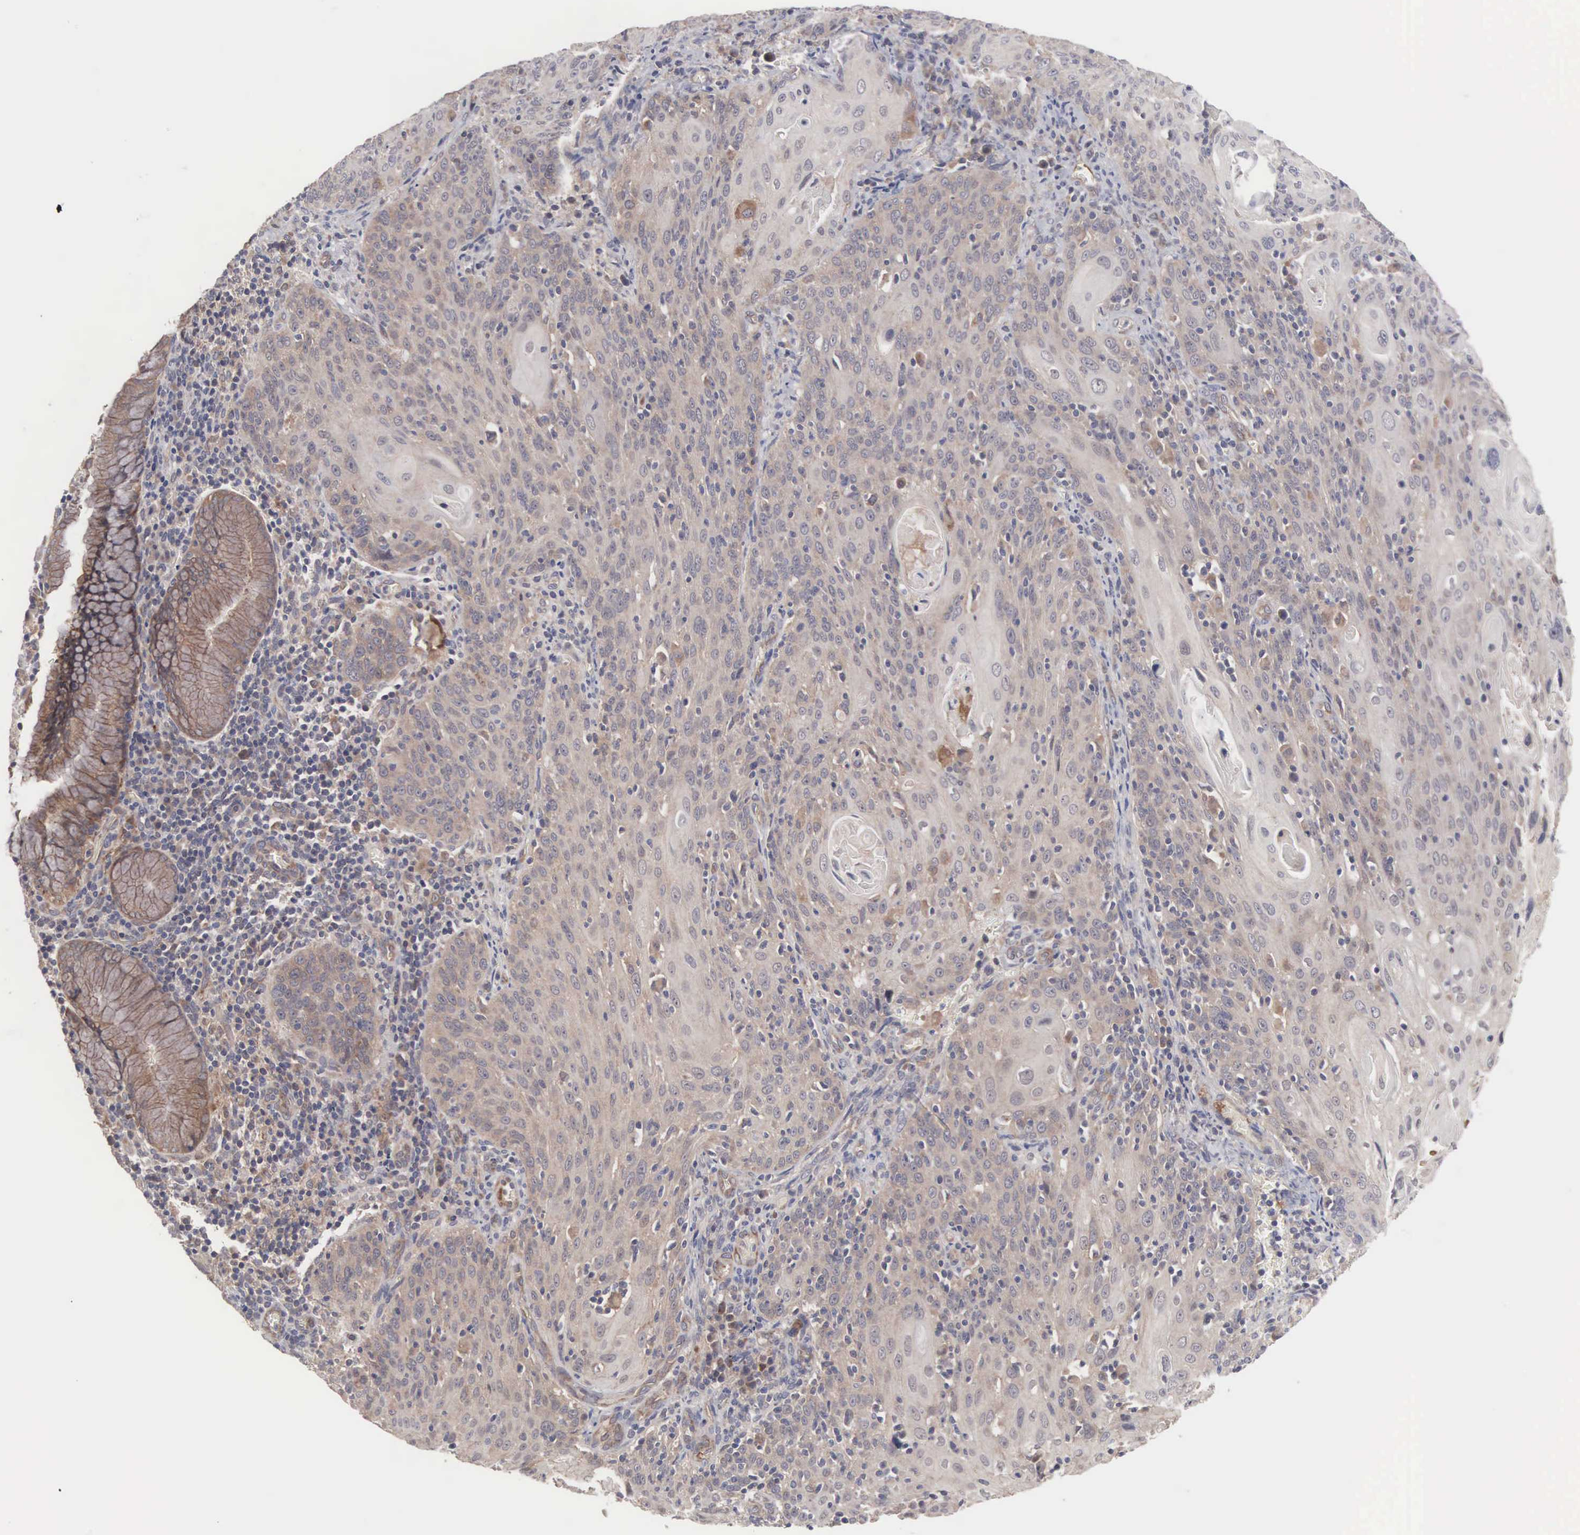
{"staining": {"intensity": "weak", "quantity": ">75%", "location": "cytoplasmic/membranous"}, "tissue": "cervical cancer", "cell_type": "Tumor cells", "image_type": "cancer", "snomed": [{"axis": "morphology", "description": "Squamous cell carcinoma, NOS"}, {"axis": "topography", "description": "Cervix"}], "caption": "Cervical squamous cell carcinoma stained for a protein displays weak cytoplasmic/membranous positivity in tumor cells.", "gene": "INF2", "patient": {"sex": "female", "age": 54}}